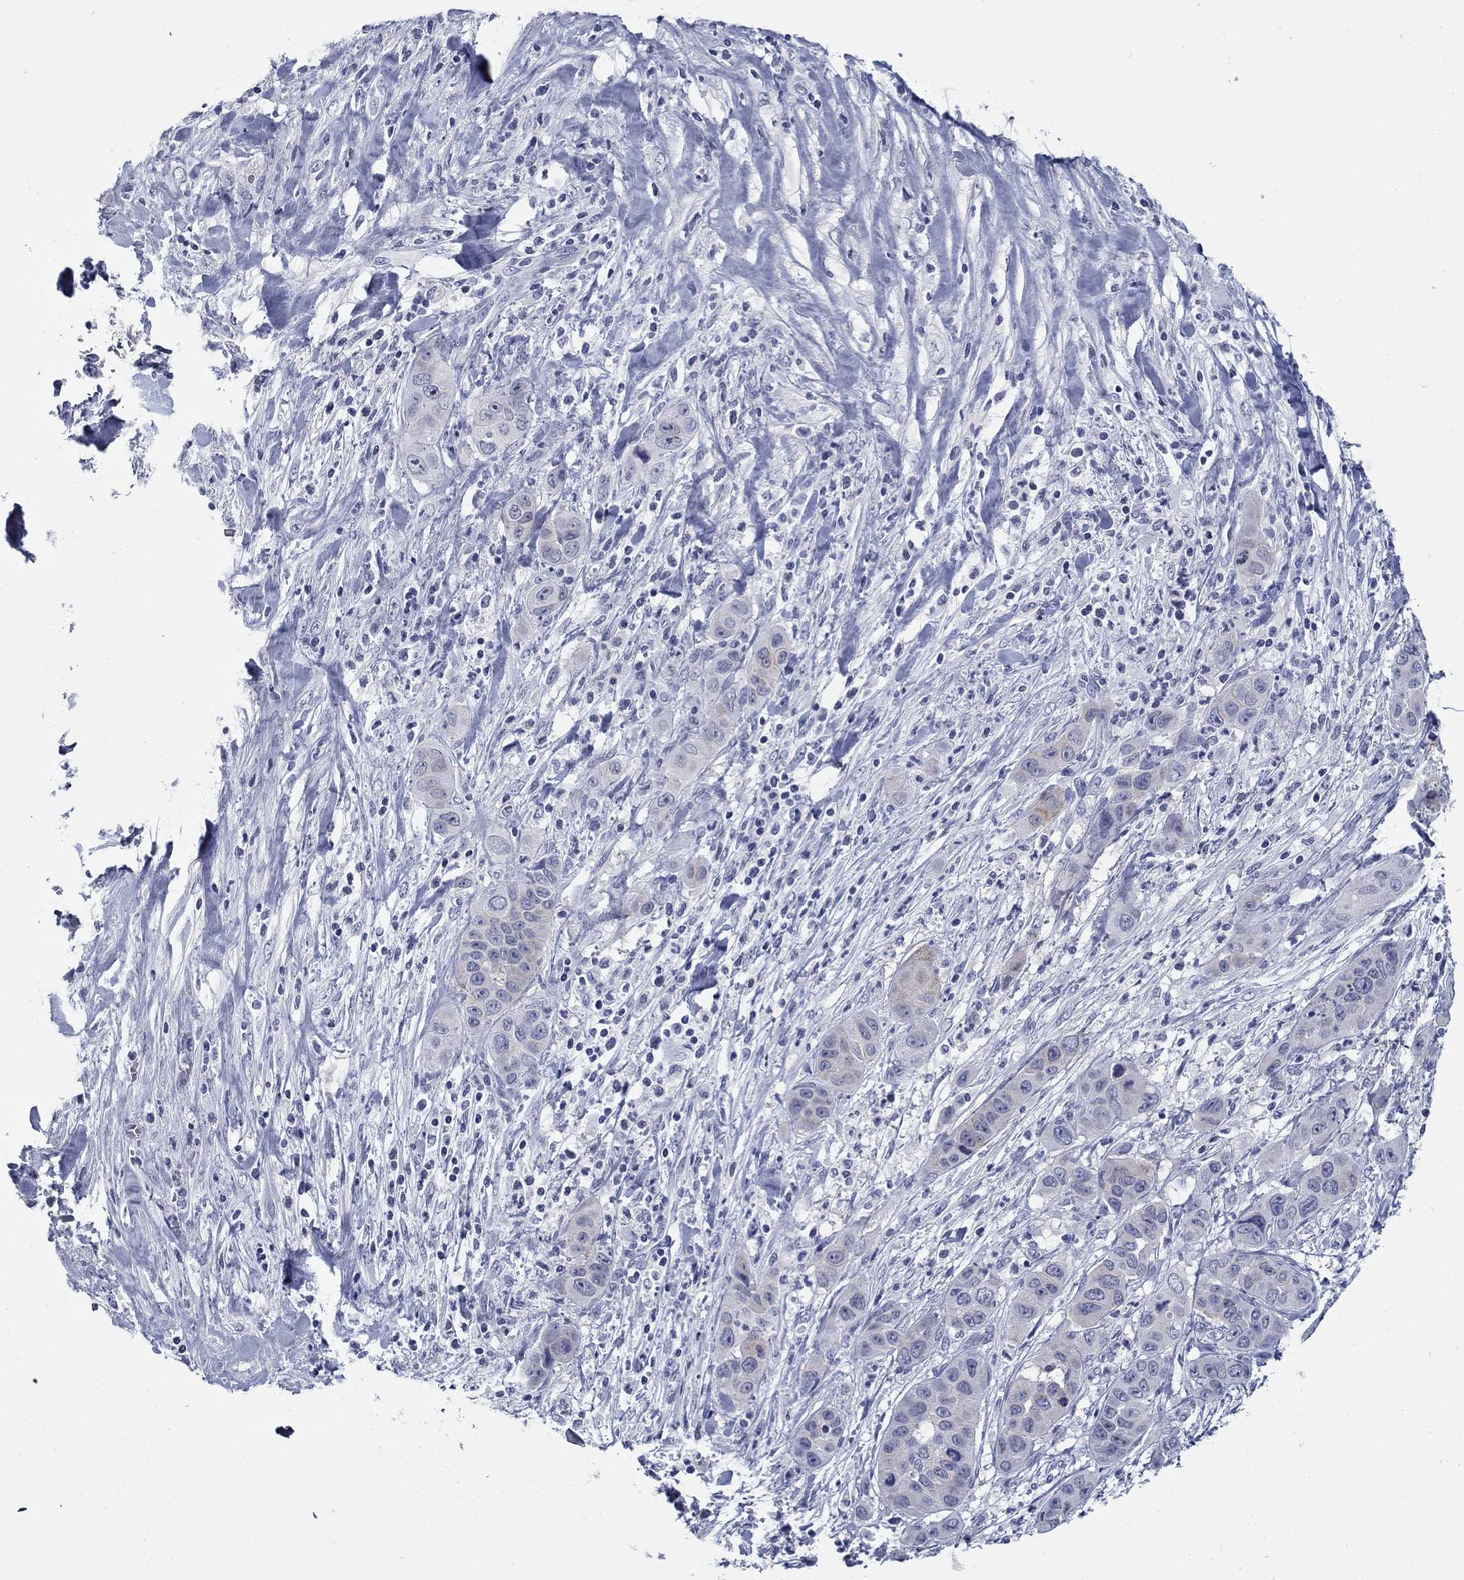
{"staining": {"intensity": "moderate", "quantity": "<25%", "location": "cytoplasmic/membranous"}, "tissue": "liver cancer", "cell_type": "Tumor cells", "image_type": "cancer", "snomed": [{"axis": "morphology", "description": "Cholangiocarcinoma"}, {"axis": "topography", "description": "Liver"}], "caption": "Immunohistochemical staining of cholangiocarcinoma (liver) displays low levels of moderate cytoplasmic/membranous staining in approximately <25% of tumor cells. (DAB IHC, brown staining for protein, blue staining for nuclei).", "gene": "C4orf19", "patient": {"sex": "female", "age": 52}}